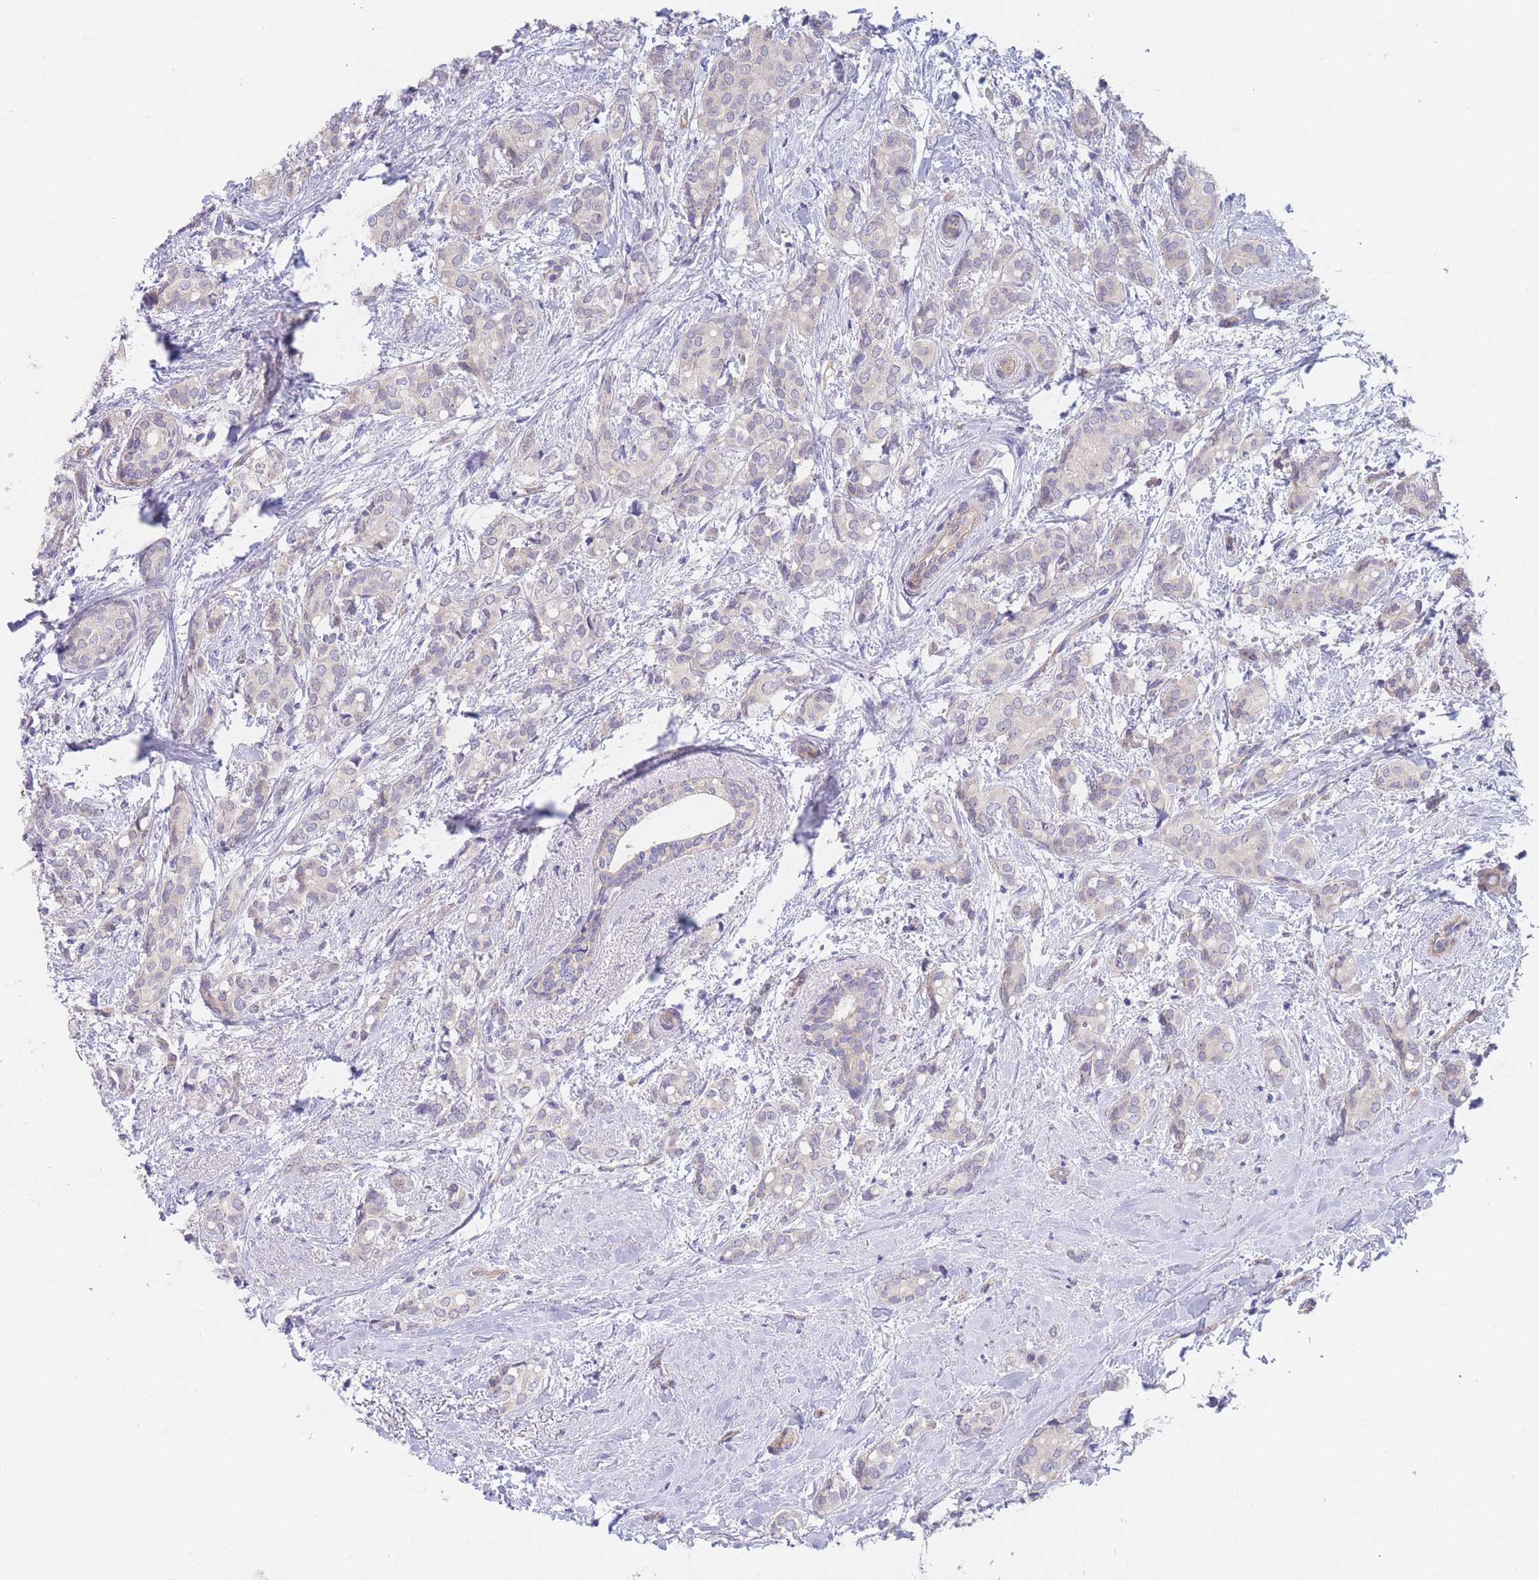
{"staining": {"intensity": "negative", "quantity": "none", "location": "none"}, "tissue": "breast cancer", "cell_type": "Tumor cells", "image_type": "cancer", "snomed": [{"axis": "morphology", "description": "Duct carcinoma"}, {"axis": "topography", "description": "Breast"}], "caption": "DAB immunohistochemical staining of human breast infiltrating ductal carcinoma shows no significant positivity in tumor cells.", "gene": "ZNF281", "patient": {"sex": "female", "age": 73}}